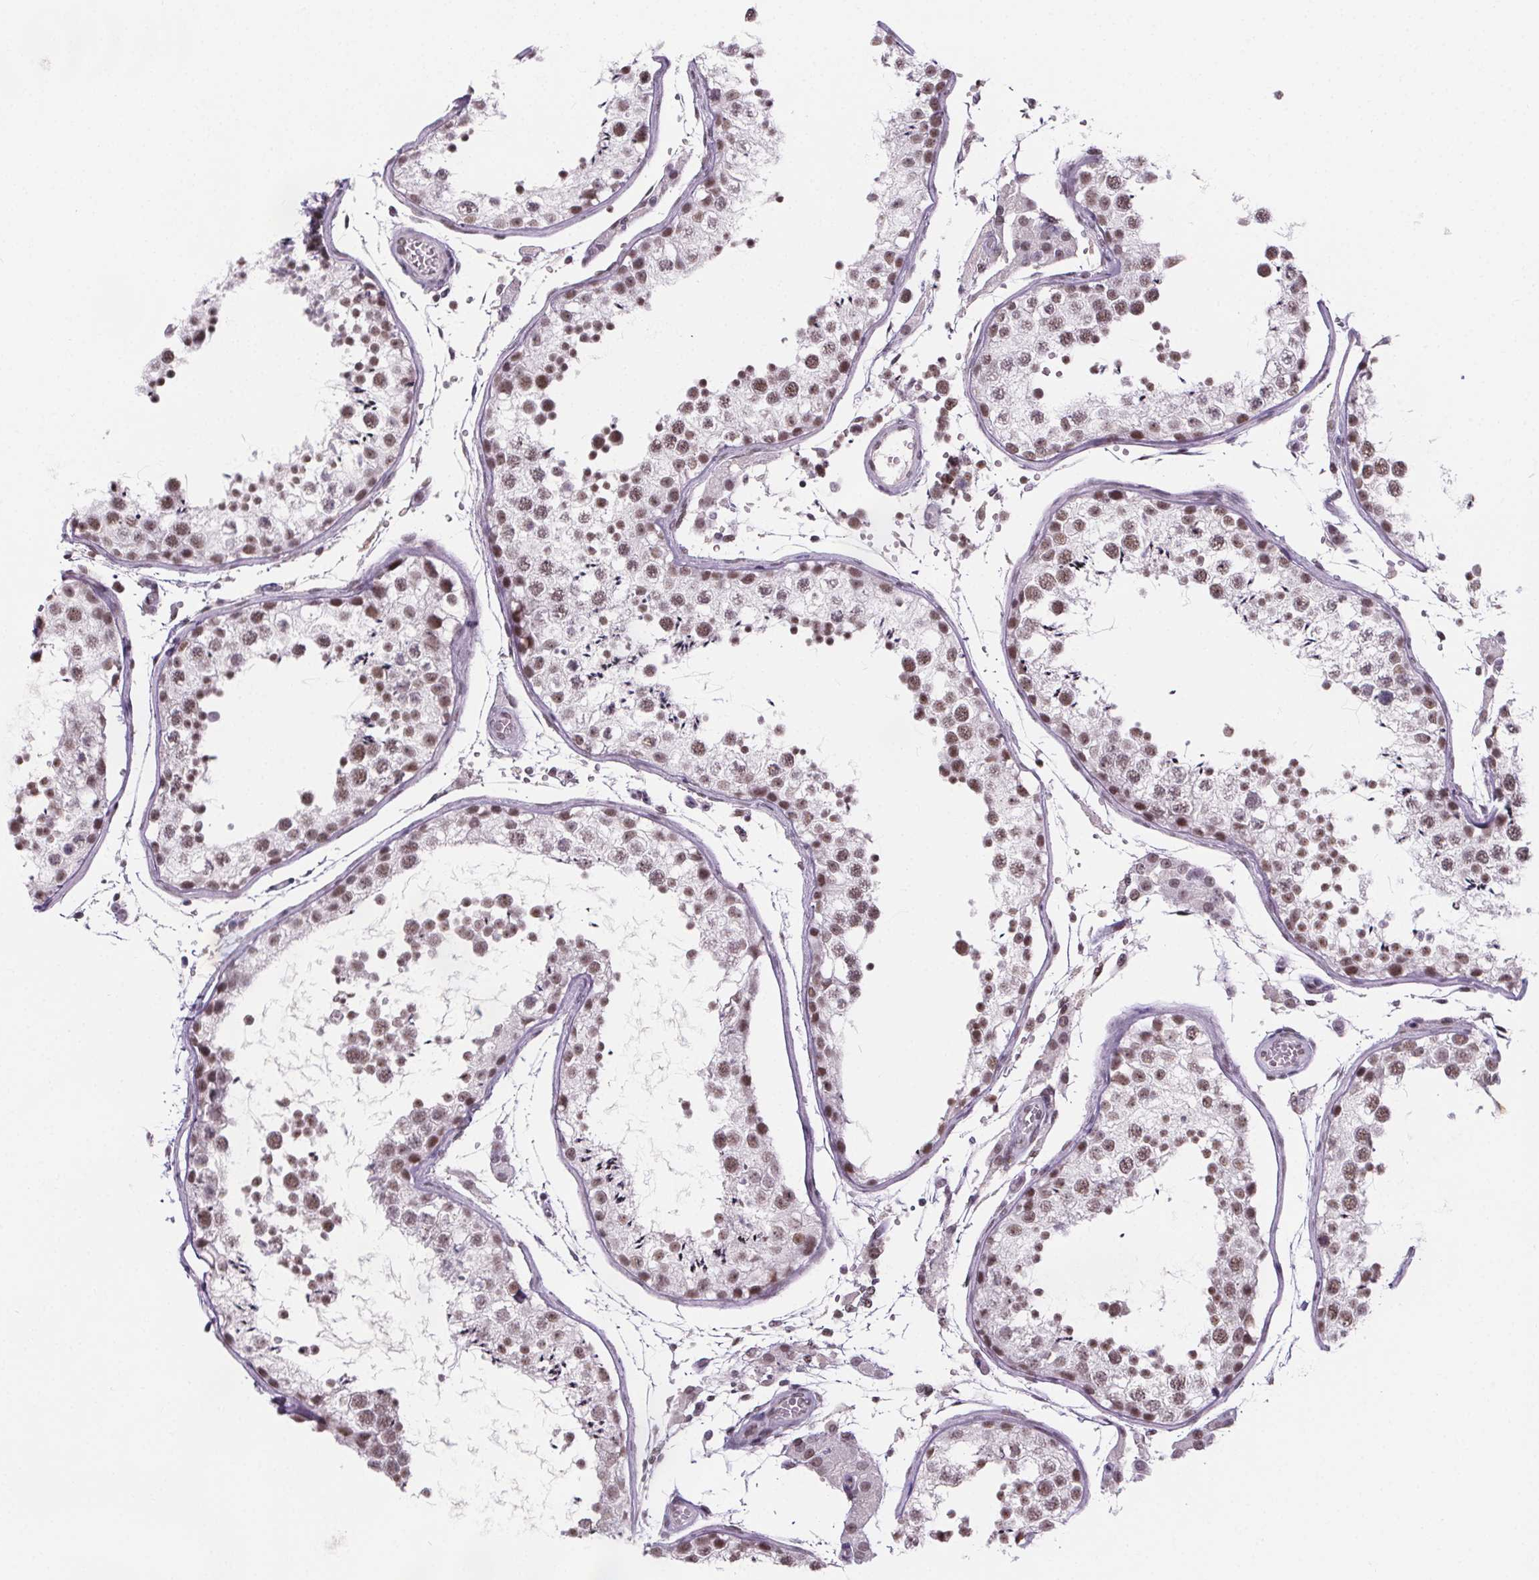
{"staining": {"intensity": "moderate", "quantity": ">75%", "location": "nuclear"}, "tissue": "testis", "cell_type": "Cells in seminiferous ducts", "image_type": "normal", "snomed": [{"axis": "morphology", "description": "Normal tissue, NOS"}, {"axis": "topography", "description": "Testis"}], "caption": "Moderate nuclear positivity for a protein is seen in about >75% of cells in seminiferous ducts of normal testis using immunohistochemistry.", "gene": "ZNF572", "patient": {"sex": "male", "age": 29}}